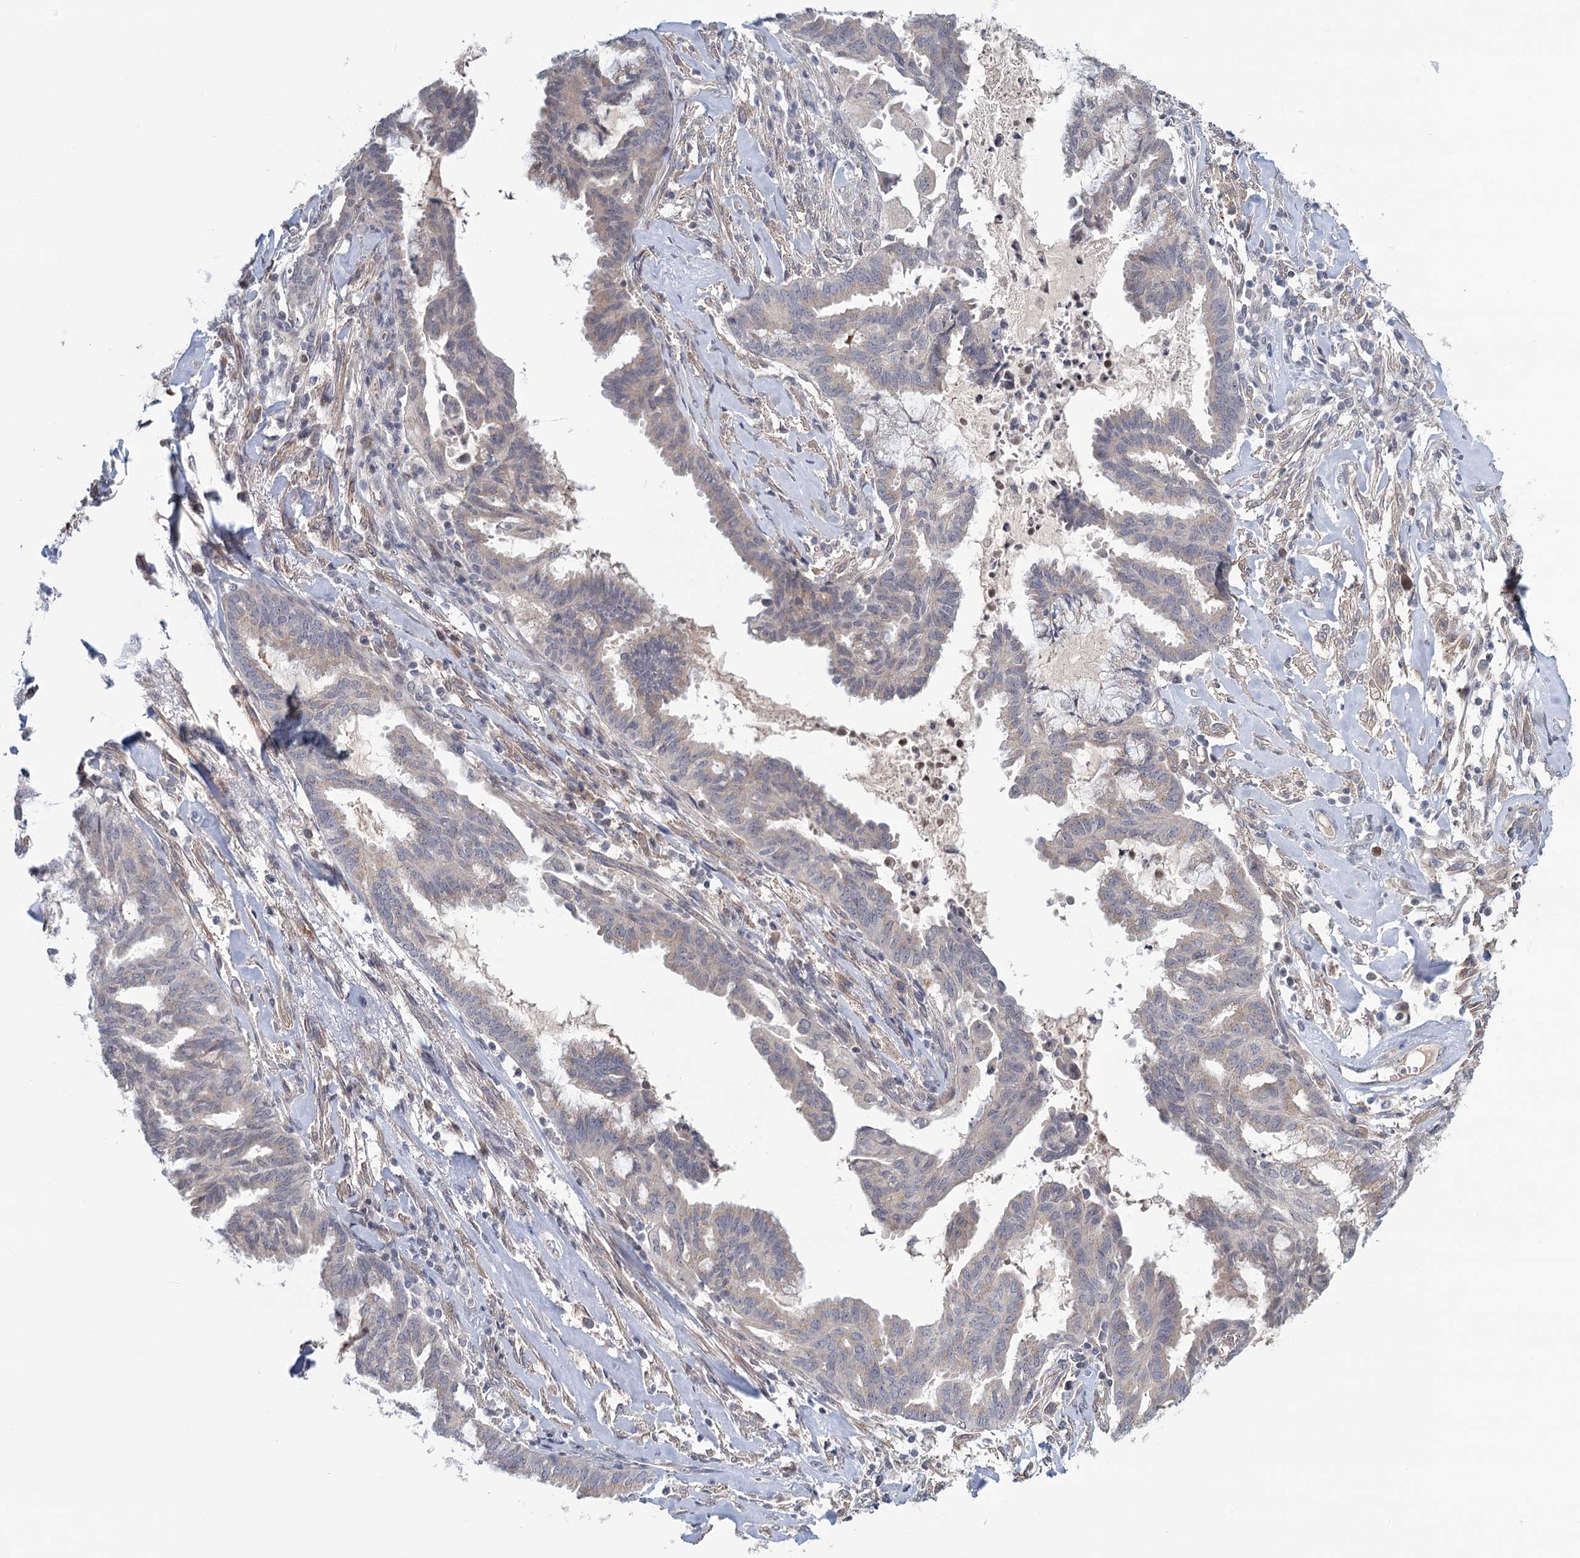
{"staining": {"intensity": "negative", "quantity": "none", "location": "none"}, "tissue": "endometrial cancer", "cell_type": "Tumor cells", "image_type": "cancer", "snomed": [{"axis": "morphology", "description": "Adenocarcinoma, NOS"}, {"axis": "topography", "description": "Endometrium"}], "caption": "A high-resolution photomicrograph shows immunohistochemistry staining of endometrial adenocarcinoma, which exhibits no significant expression in tumor cells.", "gene": "STAP1", "patient": {"sex": "female", "age": 86}}